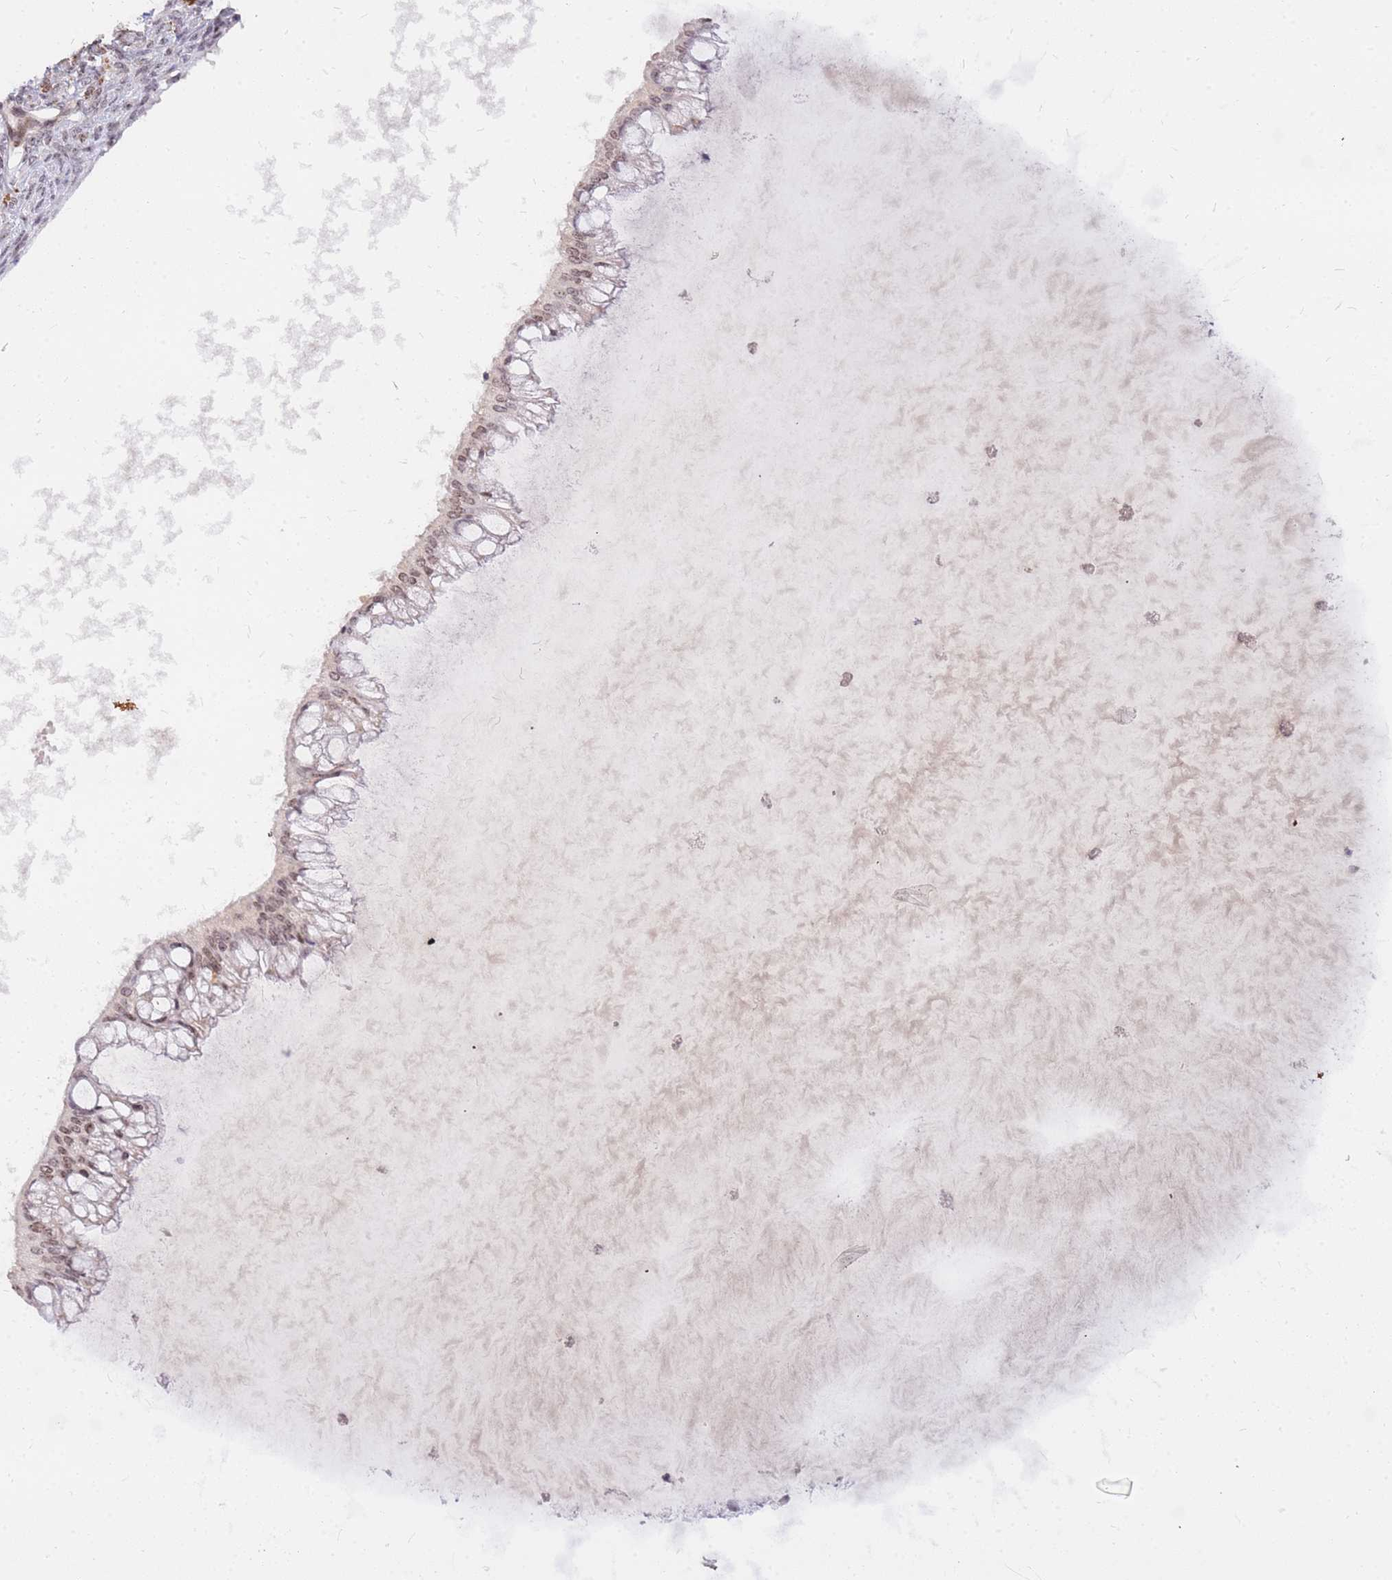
{"staining": {"intensity": "moderate", "quantity": ">75%", "location": "nuclear"}, "tissue": "ovarian cancer", "cell_type": "Tumor cells", "image_type": "cancer", "snomed": [{"axis": "morphology", "description": "Cystadenocarcinoma, mucinous, NOS"}, {"axis": "topography", "description": "Ovary"}], "caption": "Immunohistochemical staining of mucinous cystadenocarcinoma (ovarian) exhibits moderate nuclear protein expression in approximately >75% of tumor cells.", "gene": "TLE2", "patient": {"sex": "female", "age": 73}}